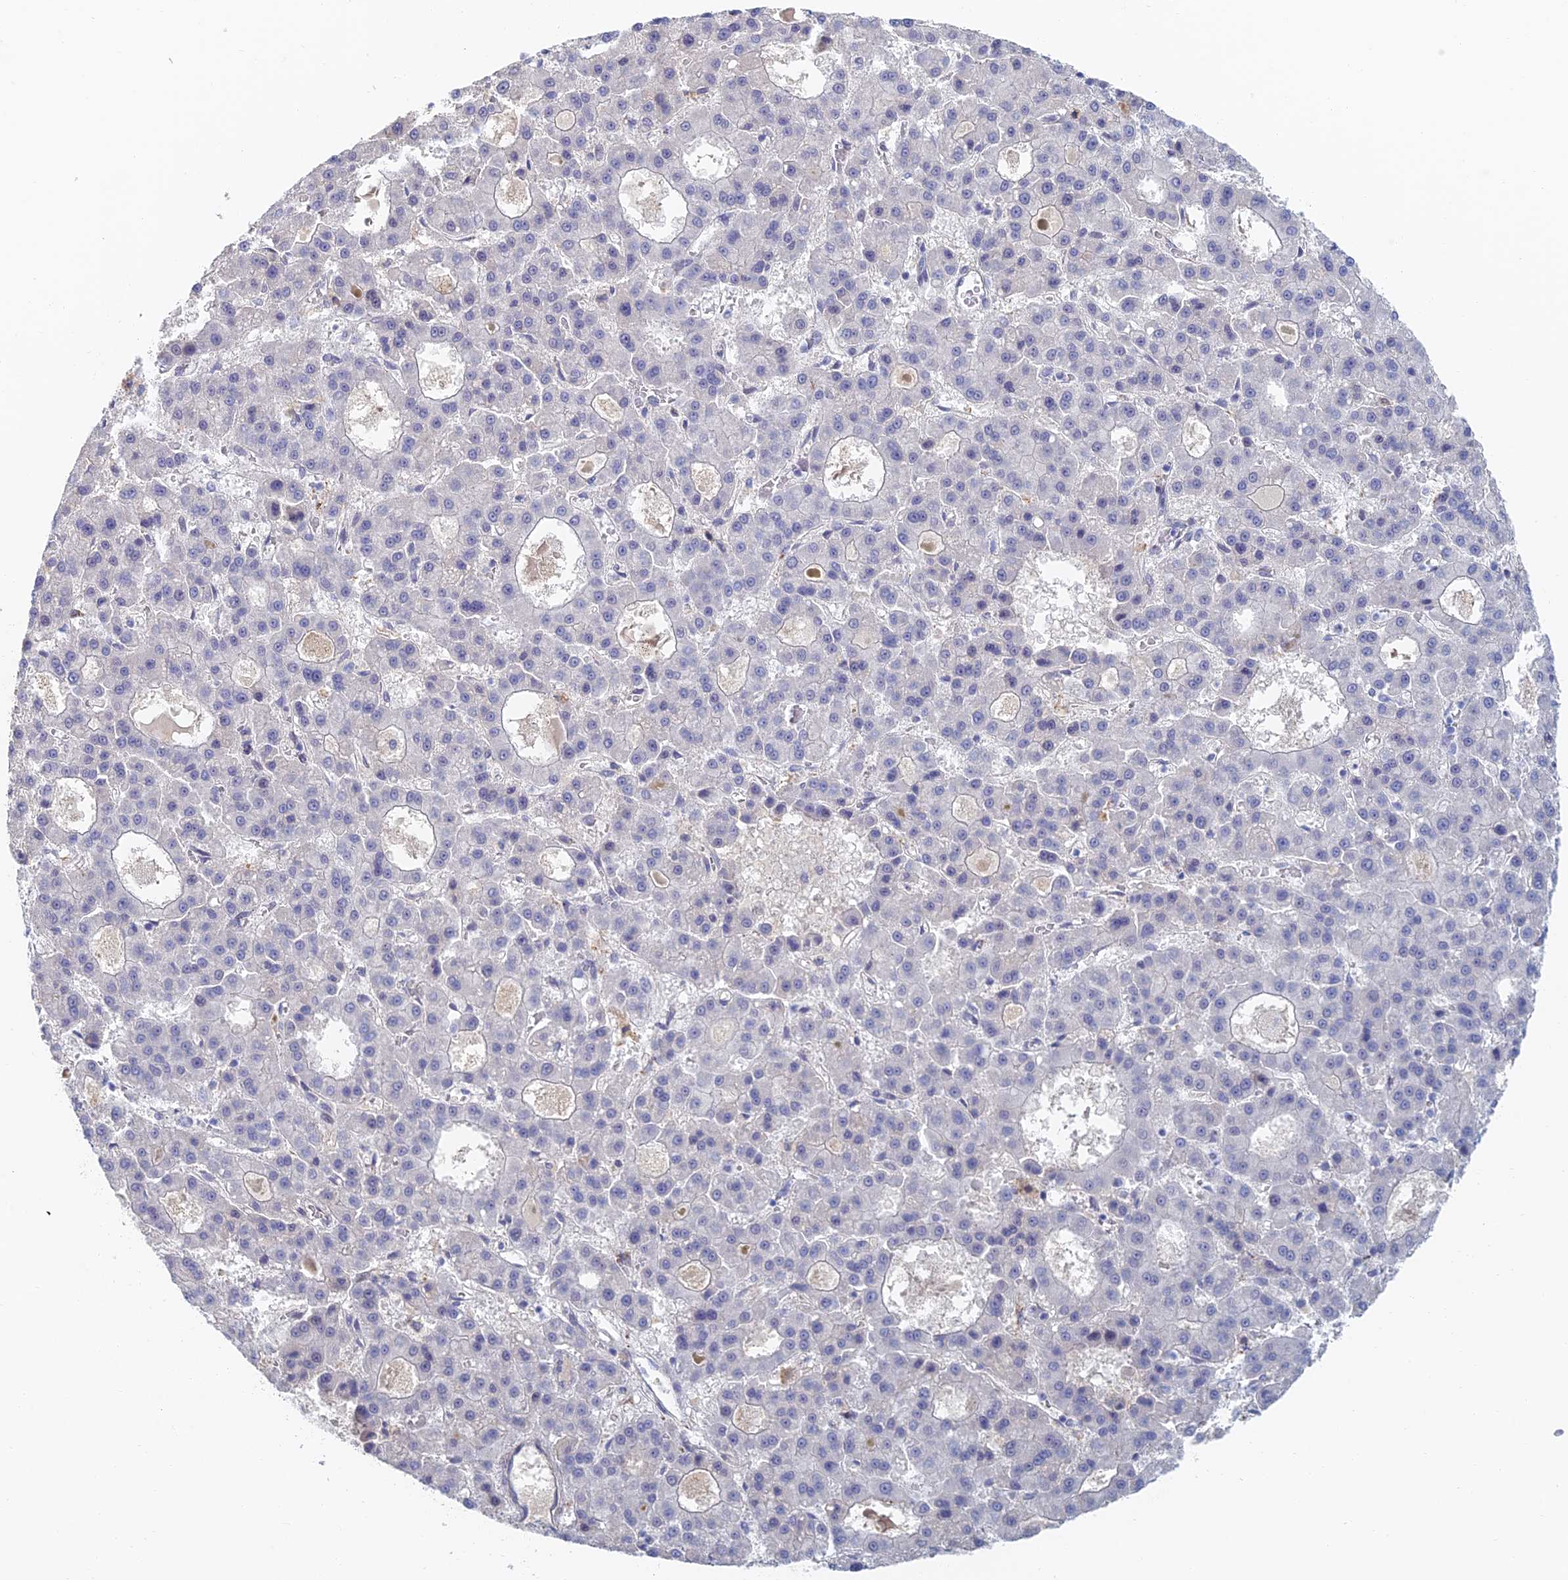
{"staining": {"intensity": "negative", "quantity": "none", "location": "none"}, "tissue": "liver cancer", "cell_type": "Tumor cells", "image_type": "cancer", "snomed": [{"axis": "morphology", "description": "Carcinoma, Hepatocellular, NOS"}, {"axis": "topography", "description": "Liver"}], "caption": "Immunohistochemical staining of liver hepatocellular carcinoma reveals no significant positivity in tumor cells.", "gene": "ZUP1", "patient": {"sex": "male", "age": 70}}